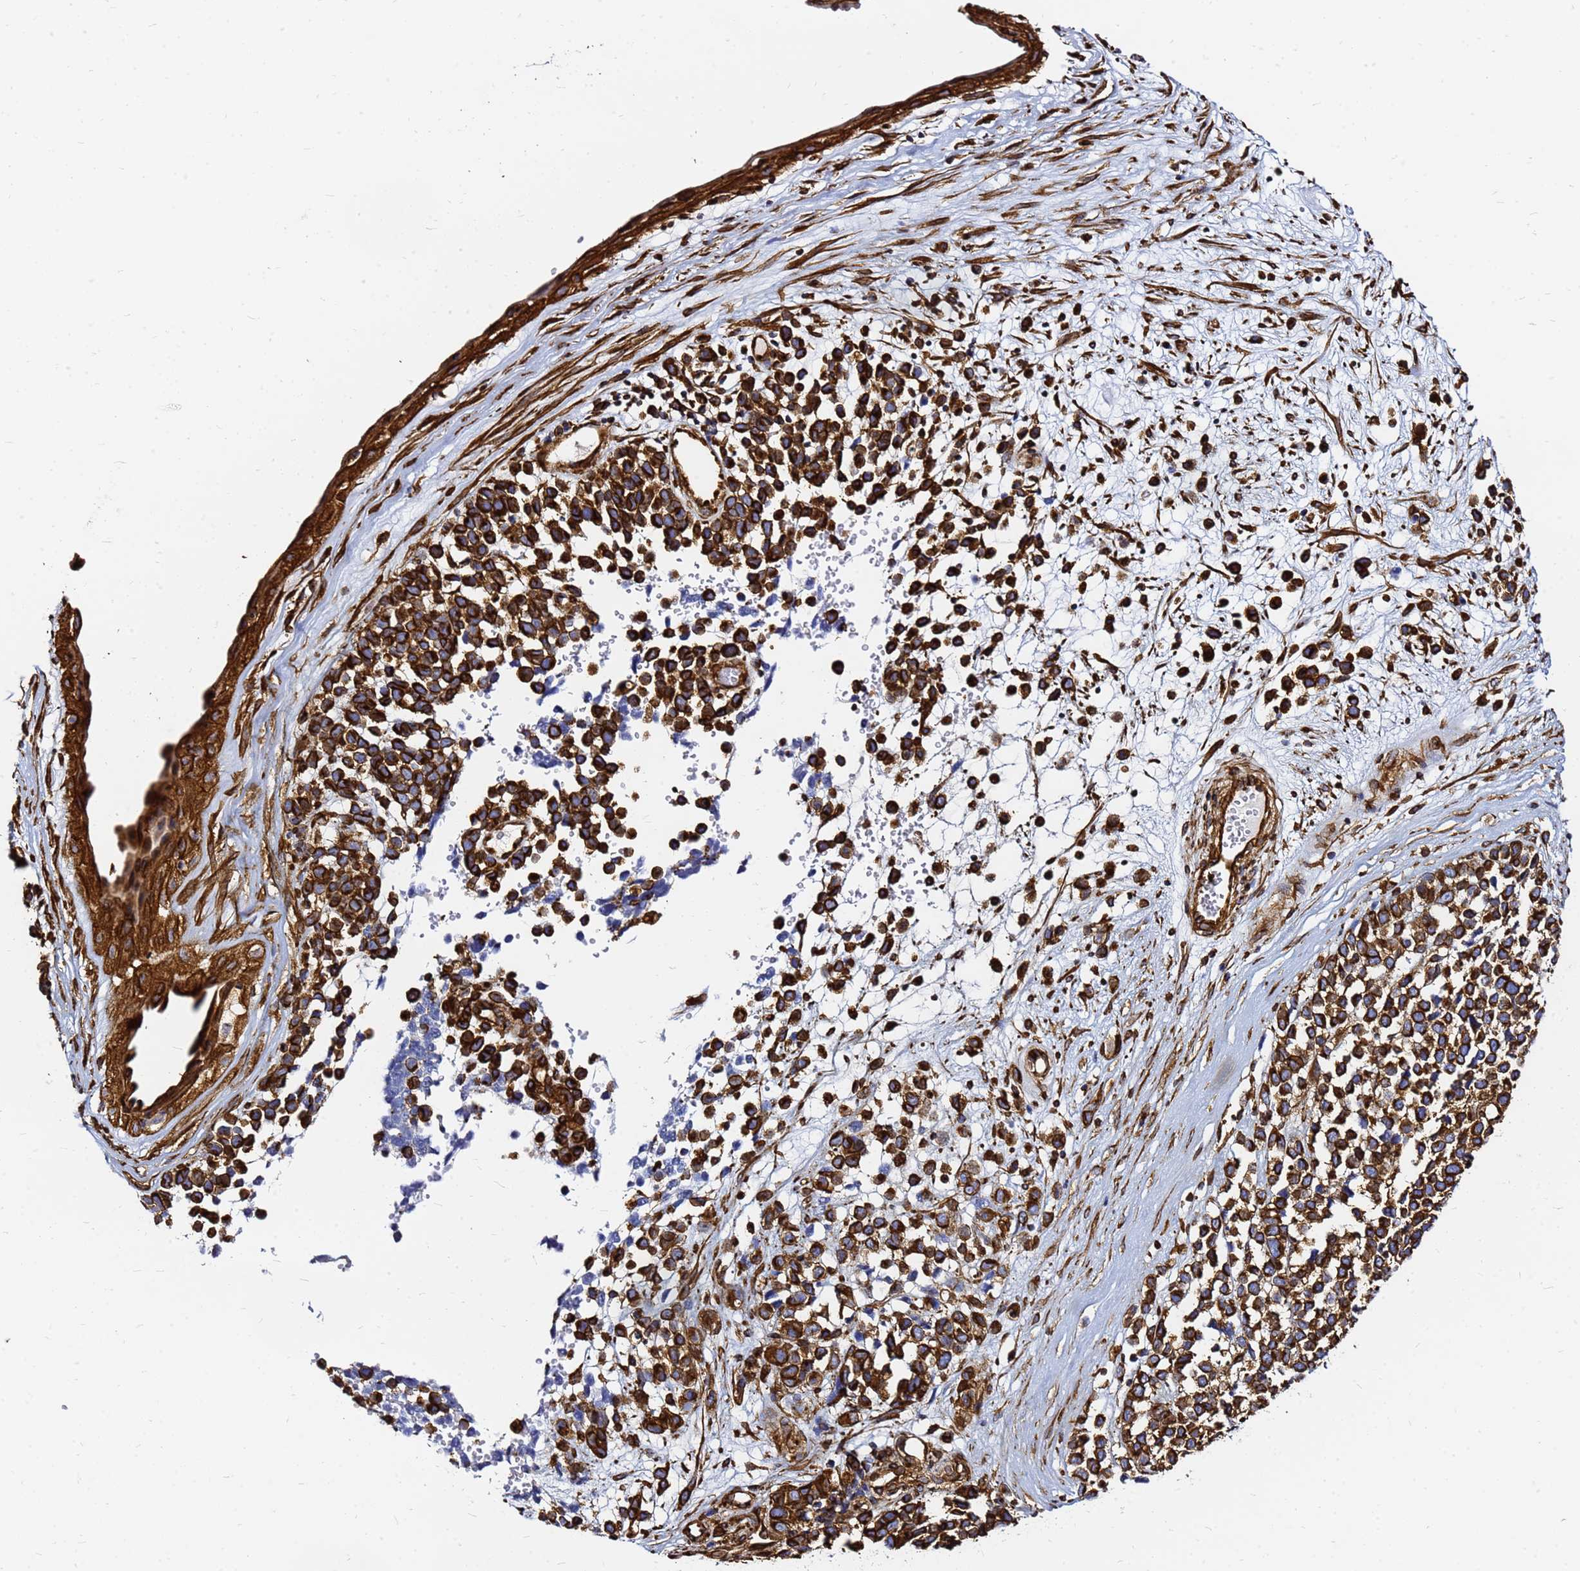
{"staining": {"intensity": "strong", "quantity": ">75%", "location": "cytoplasmic/membranous"}, "tissue": "melanoma", "cell_type": "Tumor cells", "image_type": "cancer", "snomed": [{"axis": "morphology", "description": "Malignant melanoma, NOS"}, {"axis": "topography", "description": "Nose, NOS"}], "caption": "Melanoma stained with DAB immunohistochemistry (IHC) displays high levels of strong cytoplasmic/membranous positivity in about >75% of tumor cells. (DAB (3,3'-diaminobenzidine) IHC, brown staining for protein, blue staining for nuclei).", "gene": "TUBA8", "patient": {"sex": "female", "age": 48}}